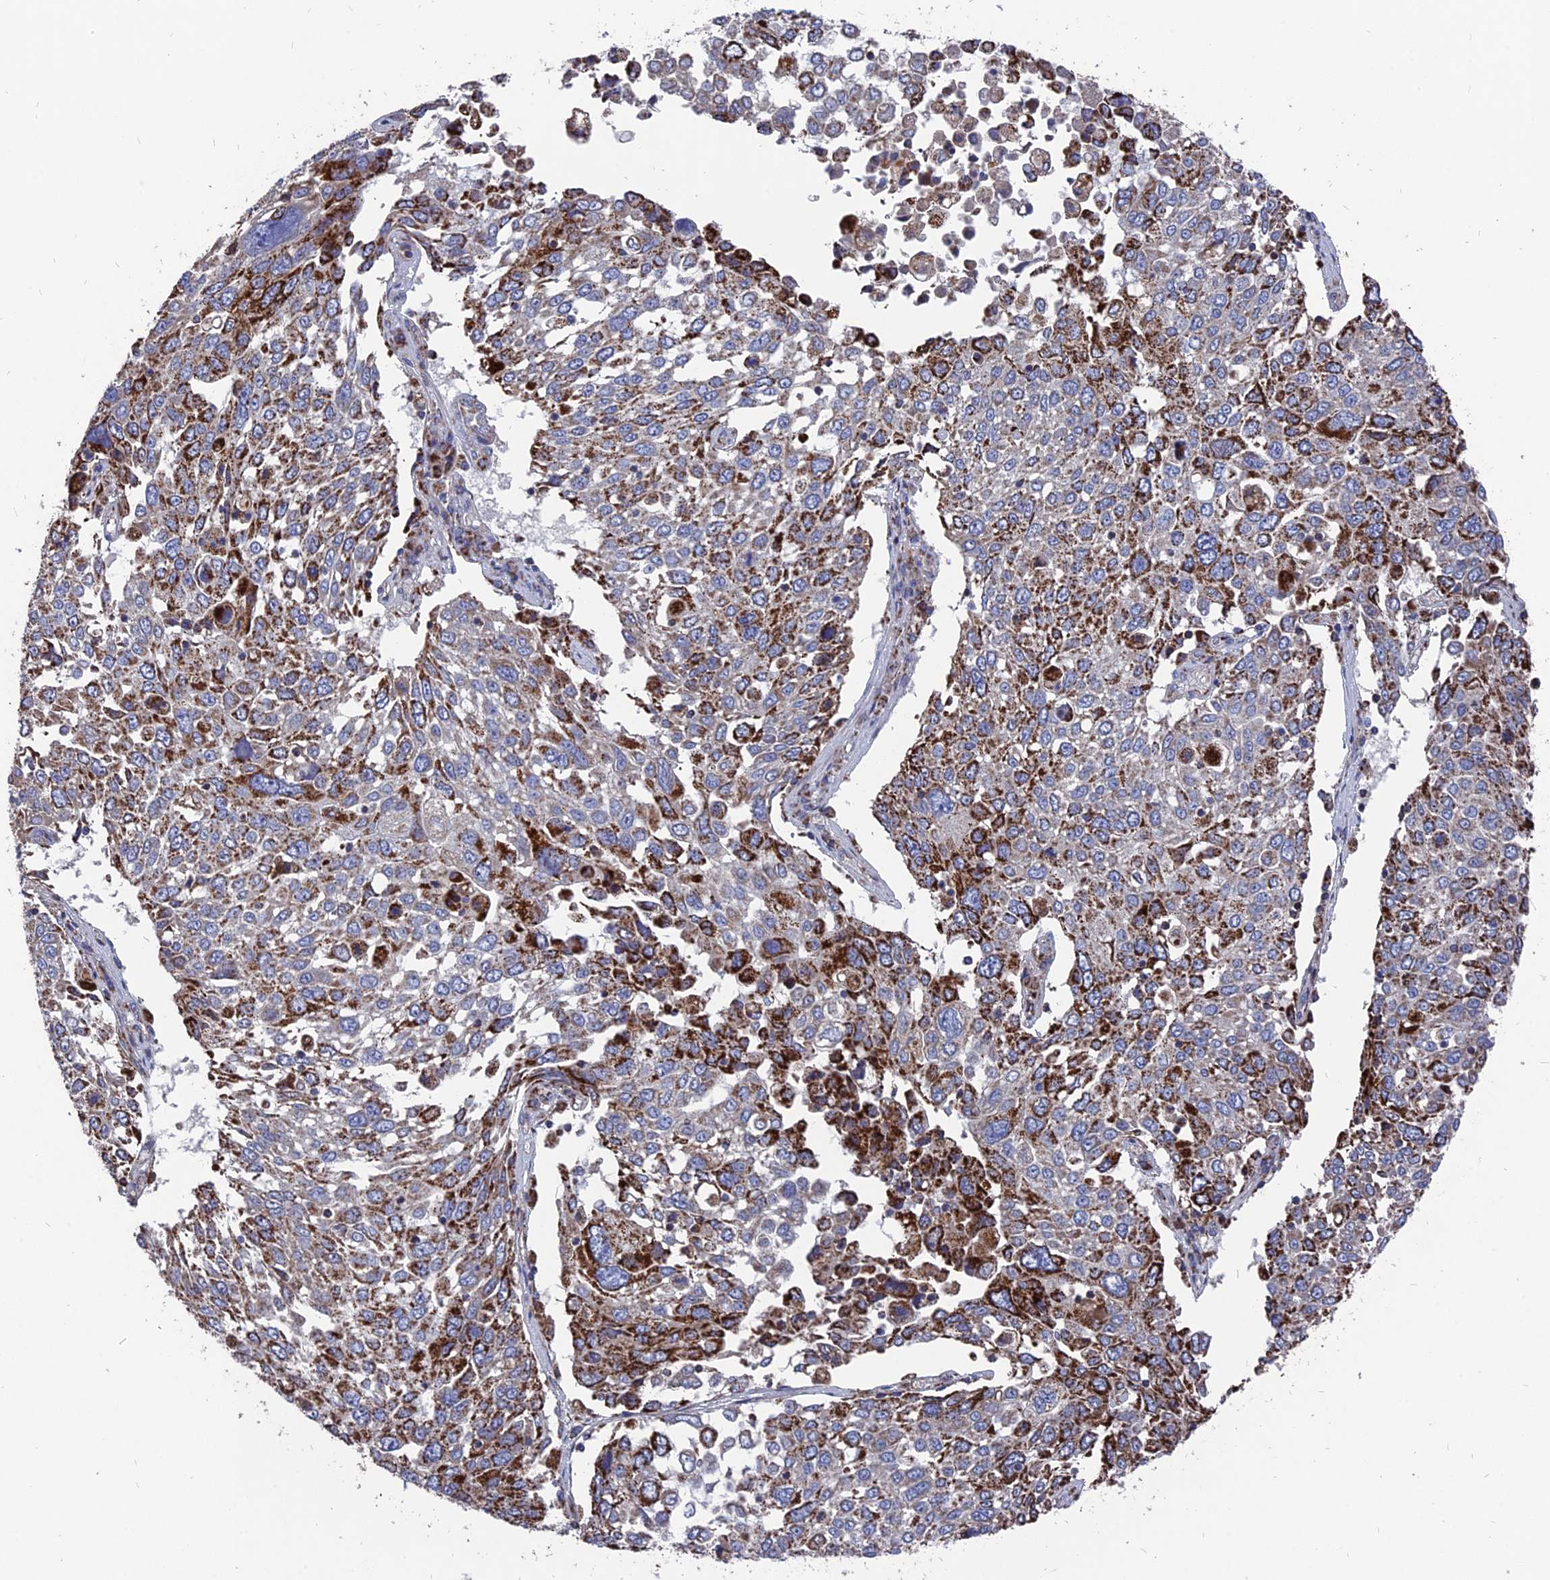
{"staining": {"intensity": "strong", "quantity": "25%-75%", "location": "cytoplasmic/membranous"}, "tissue": "lung cancer", "cell_type": "Tumor cells", "image_type": "cancer", "snomed": [{"axis": "morphology", "description": "Squamous cell carcinoma, NOS"}, {"axis": "topography", "description": "Lung"}], "caption": "Tumor cells reveal high levels of strong cytoplasmic/membranous positivity in approximately 25%-75% of cells in lung cancer (squamous cell carcinoma).", "gene": "TGFA", "patient": {"sex": "male", "age": 65}}